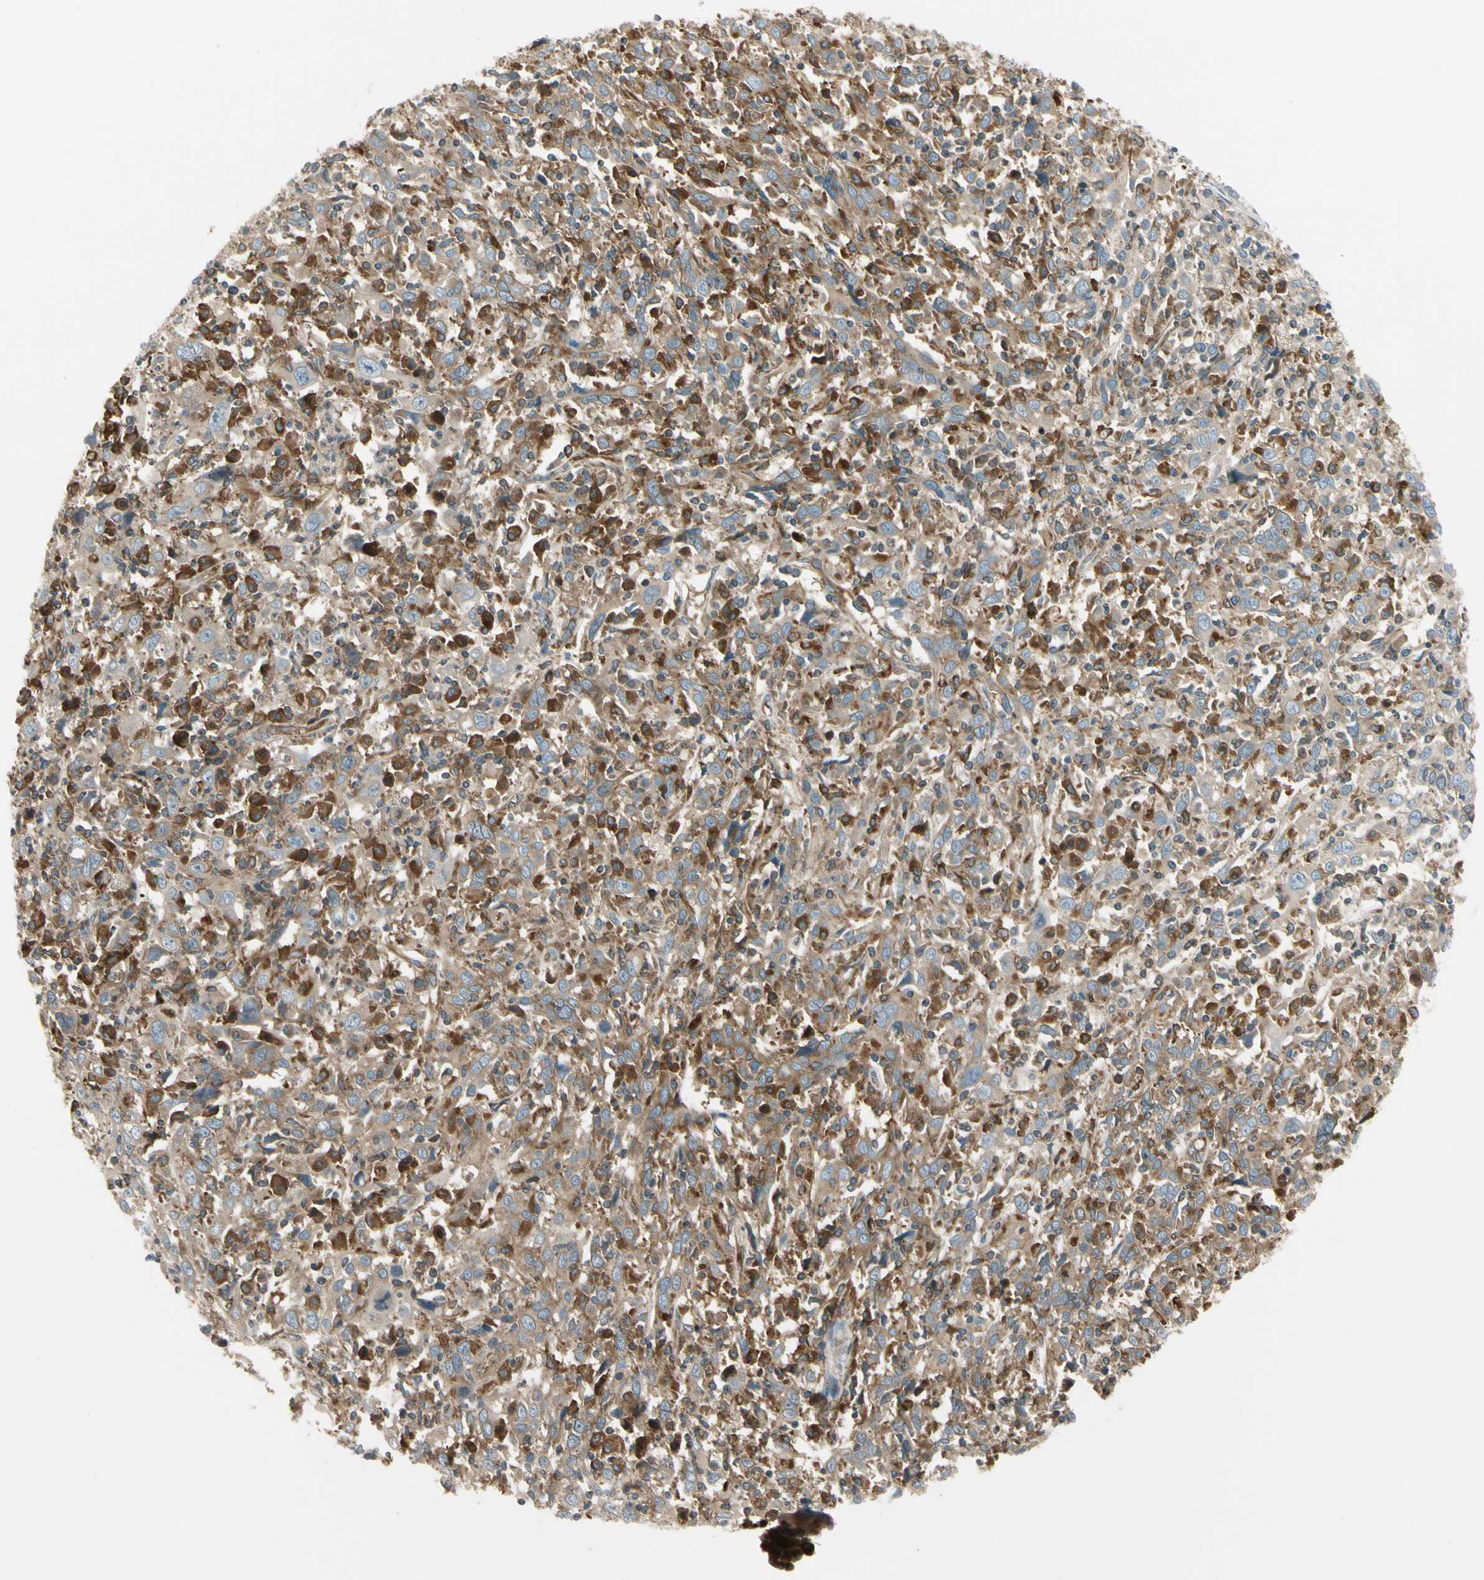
{"staining": {"intensity": "weak", "quantity": "<25%", "location": "cytoplasmic/membranous"}, "tissue": "cervical cancer", "cell_type": "Tumor cells", "image_type": "cancer", "snomed": [{"axis": "morphology", "description": "Squamous cell carcinoma, NOS"}, {"axis": "topography", "description": "Cervix"}], "caption": "An image of human cervical cancer is negative for staining in tumor cells.", "gene": "TRIO", "patient": {"sex": "female", "age": 46}}